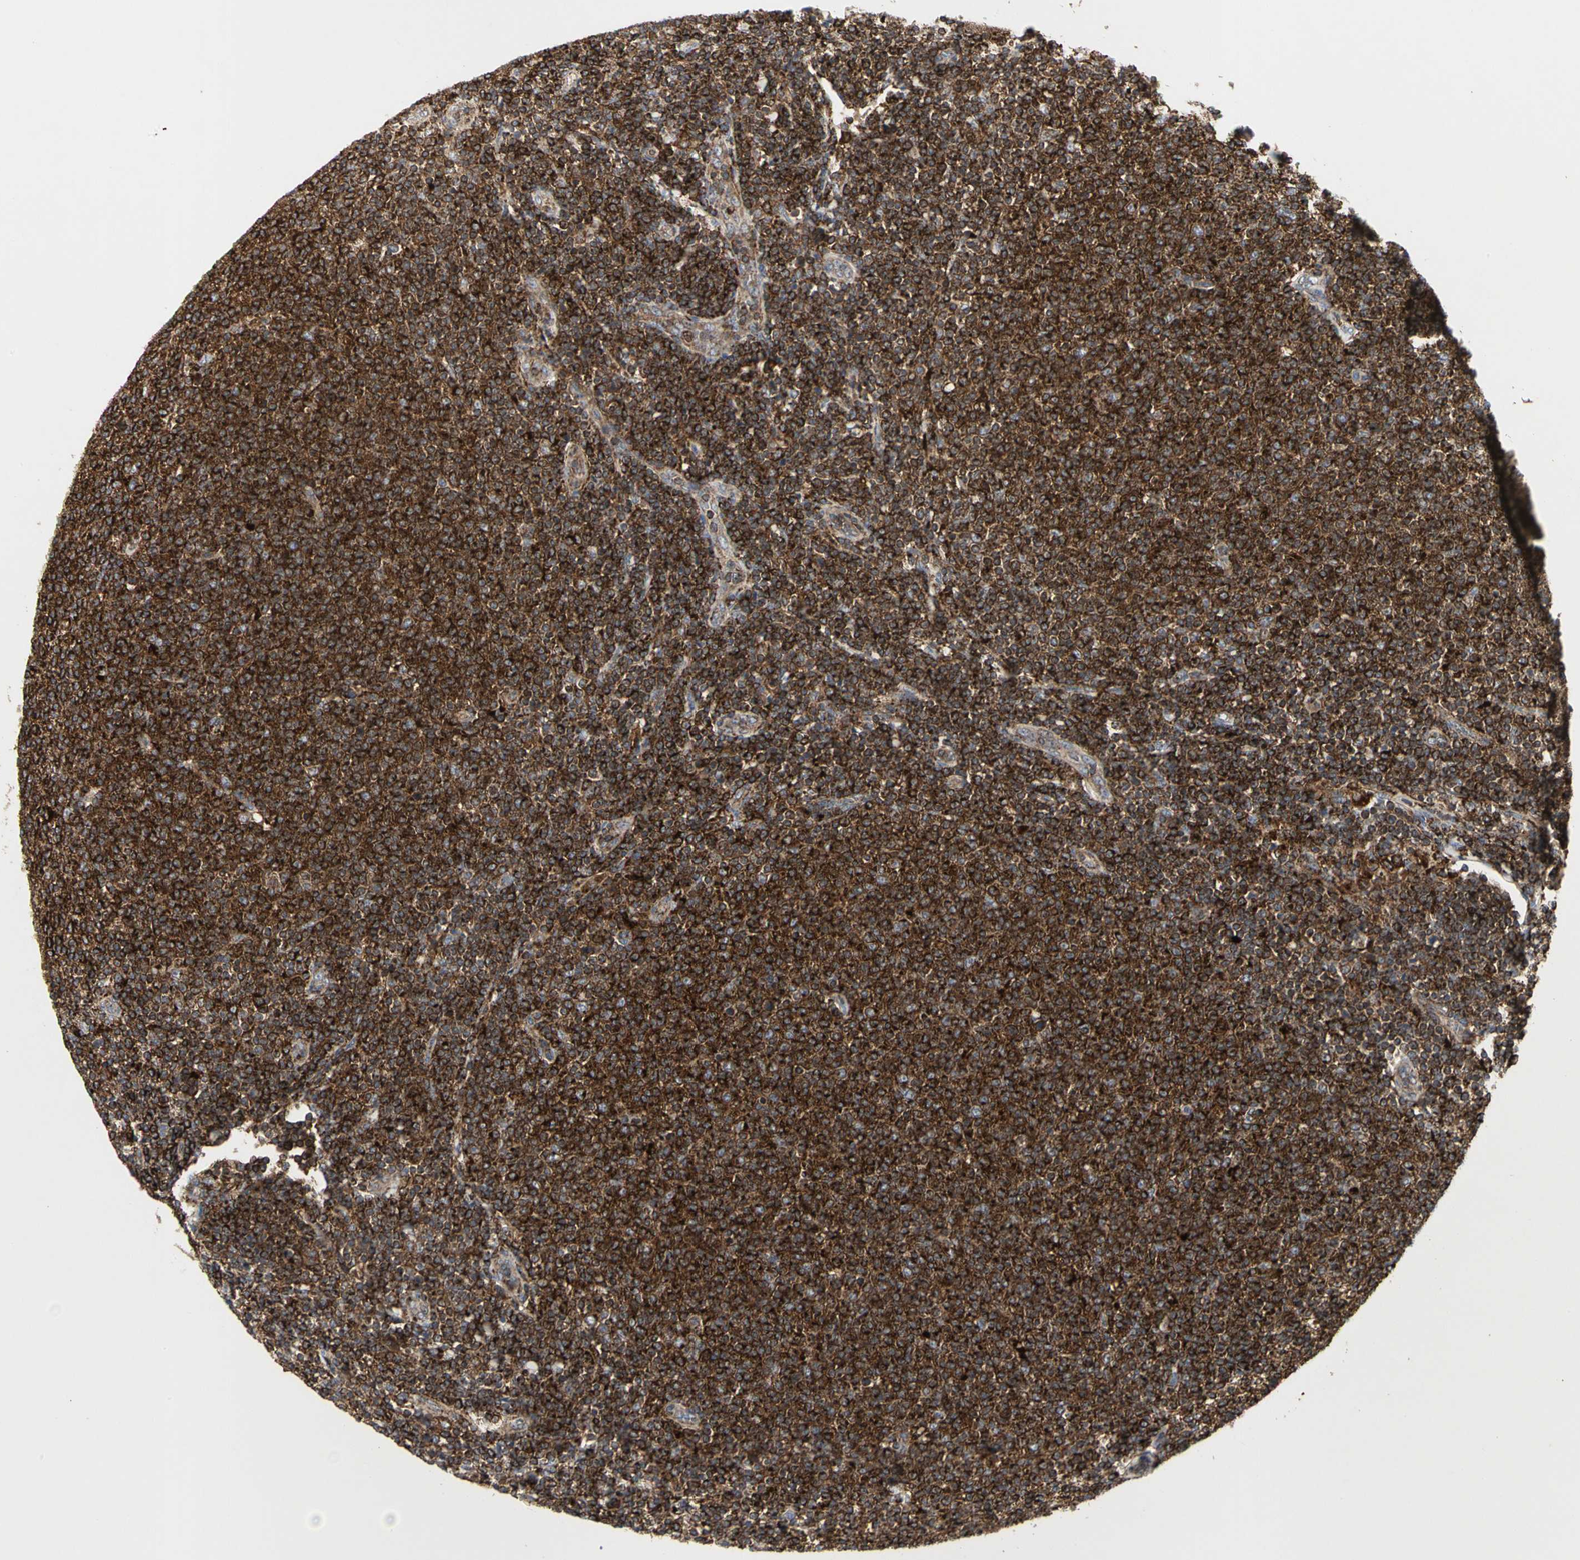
{"staining": {"intensity": "strong", "quantity": ">75%", "location": "cytoplasmic/membranous"}, "tissue": "lymphoma", "cell_type": "Tumor cells", "image_type": "cancer", "snomed": [{"axis": "morphology", "description": "Malignant lymphoma, non-Hodgkin's type, Low grade"}, {"axis": "topography", "description": "Lymph node"}], "caption": "Immunohistochemistry (IHC) micrograph of low-grade malignant lymphoma, non-Hodgkin's type stained for a protein (brown), which reveals high levels of strong cytoplasmic/membranous staining in approximately >75% of tumor cells.", "gene": "NAPG", "patient": {"sex": "male", "age": 66}}